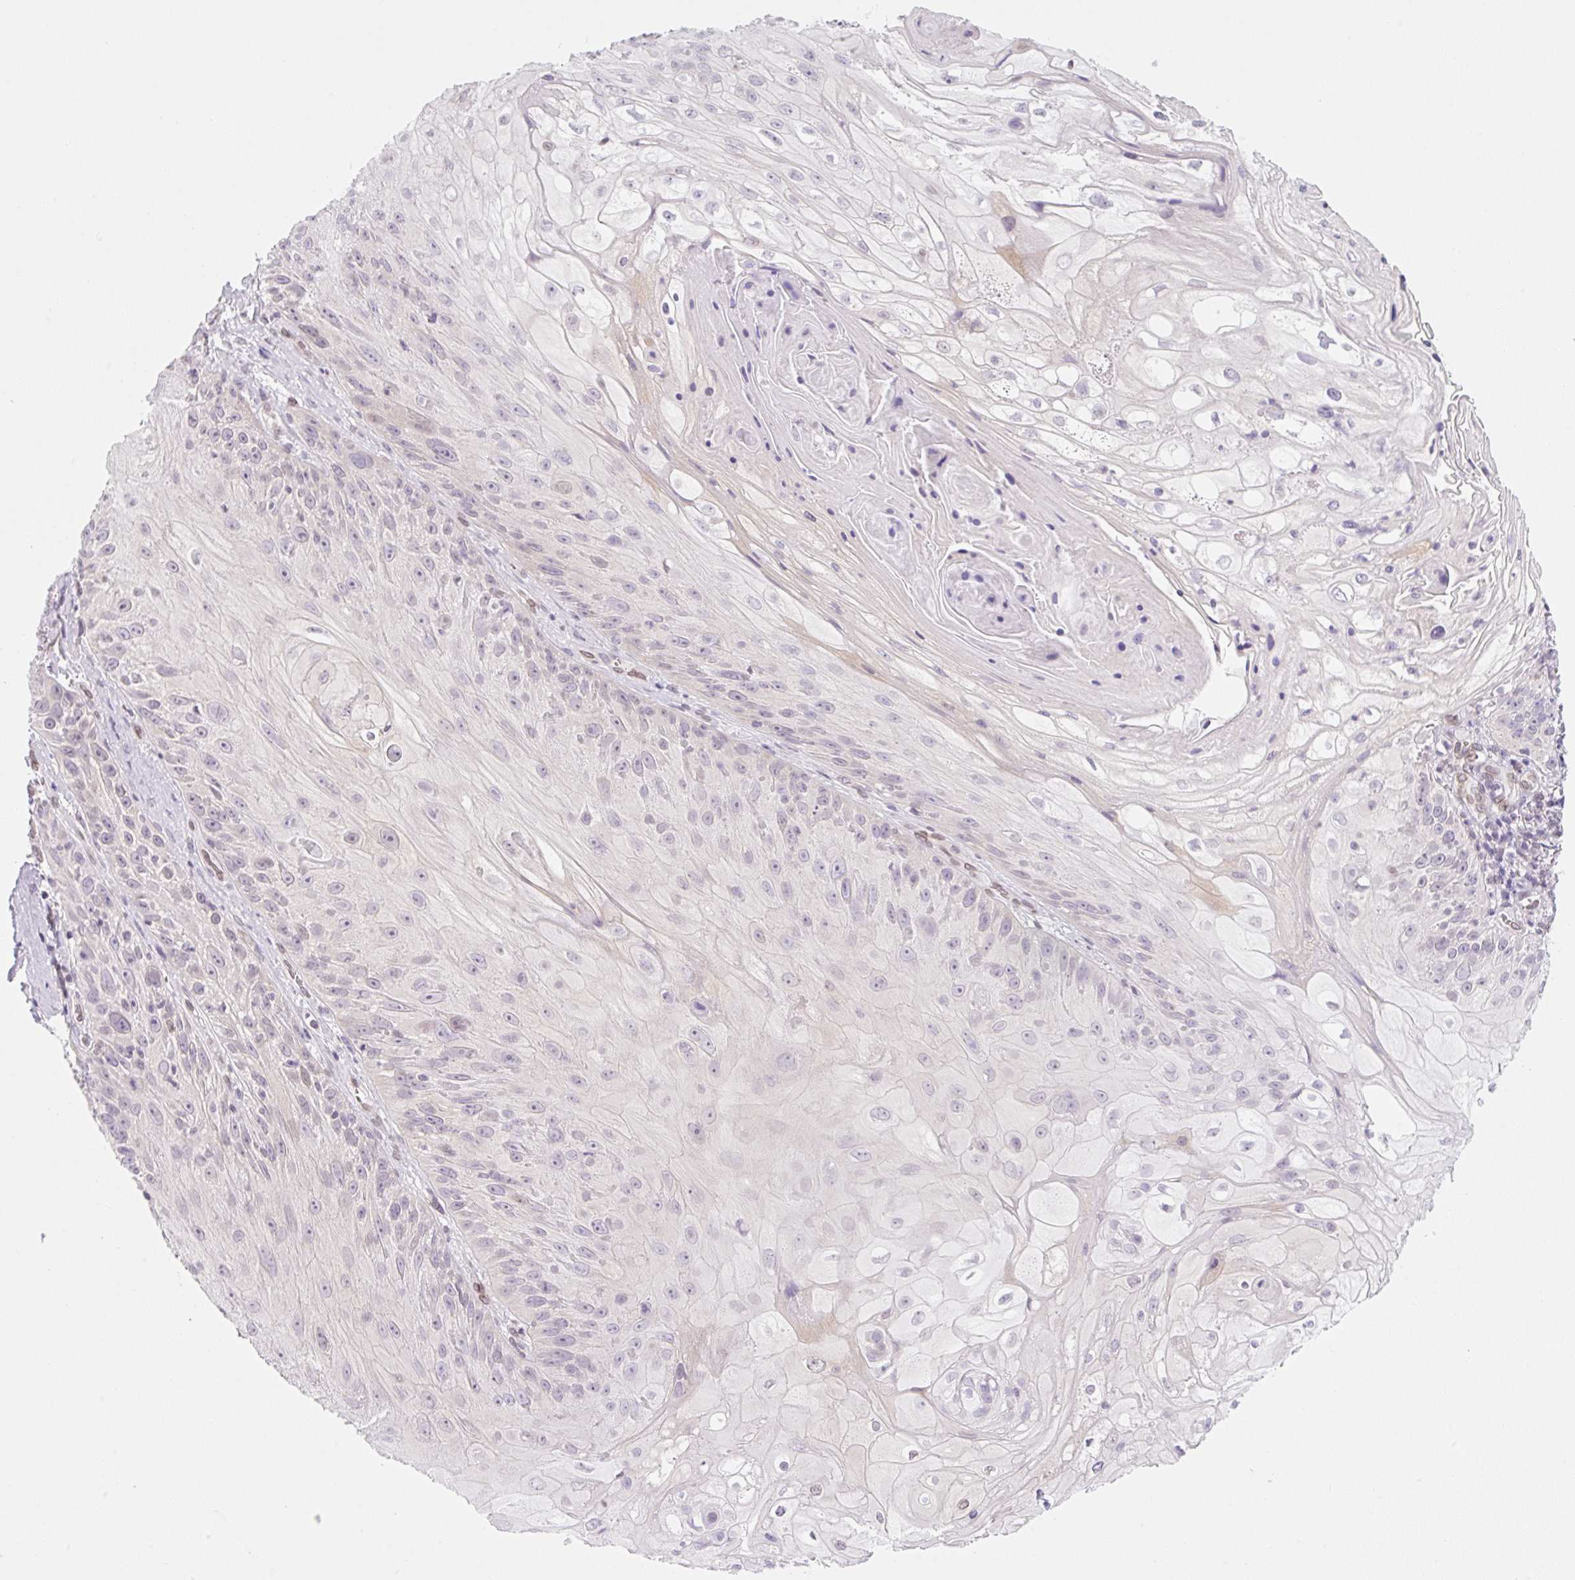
{"staining": {"intensity": "weak", "quantity": "<25%", "location": "nuclear"}, "tissue": "skin cancer", "cell_type": "Tumor cells", "image_type": "cancer", "snomed": [{"axis": "morphology", "description": "Squamous cell carcinoma, NOS"}, {"axis": "topography", "description": "Skin"}, {"axis": "topography", "description": "Vulva"}], "caption": "IHC photomicrograph of neoplastic tissue: human skin cancer (squamous cell carcinoma) stained with DAB exhibits no significant protein positivity in tumor cells.", "gene": "SYNE3", "patient": {"sex": "female", "age": 76}}